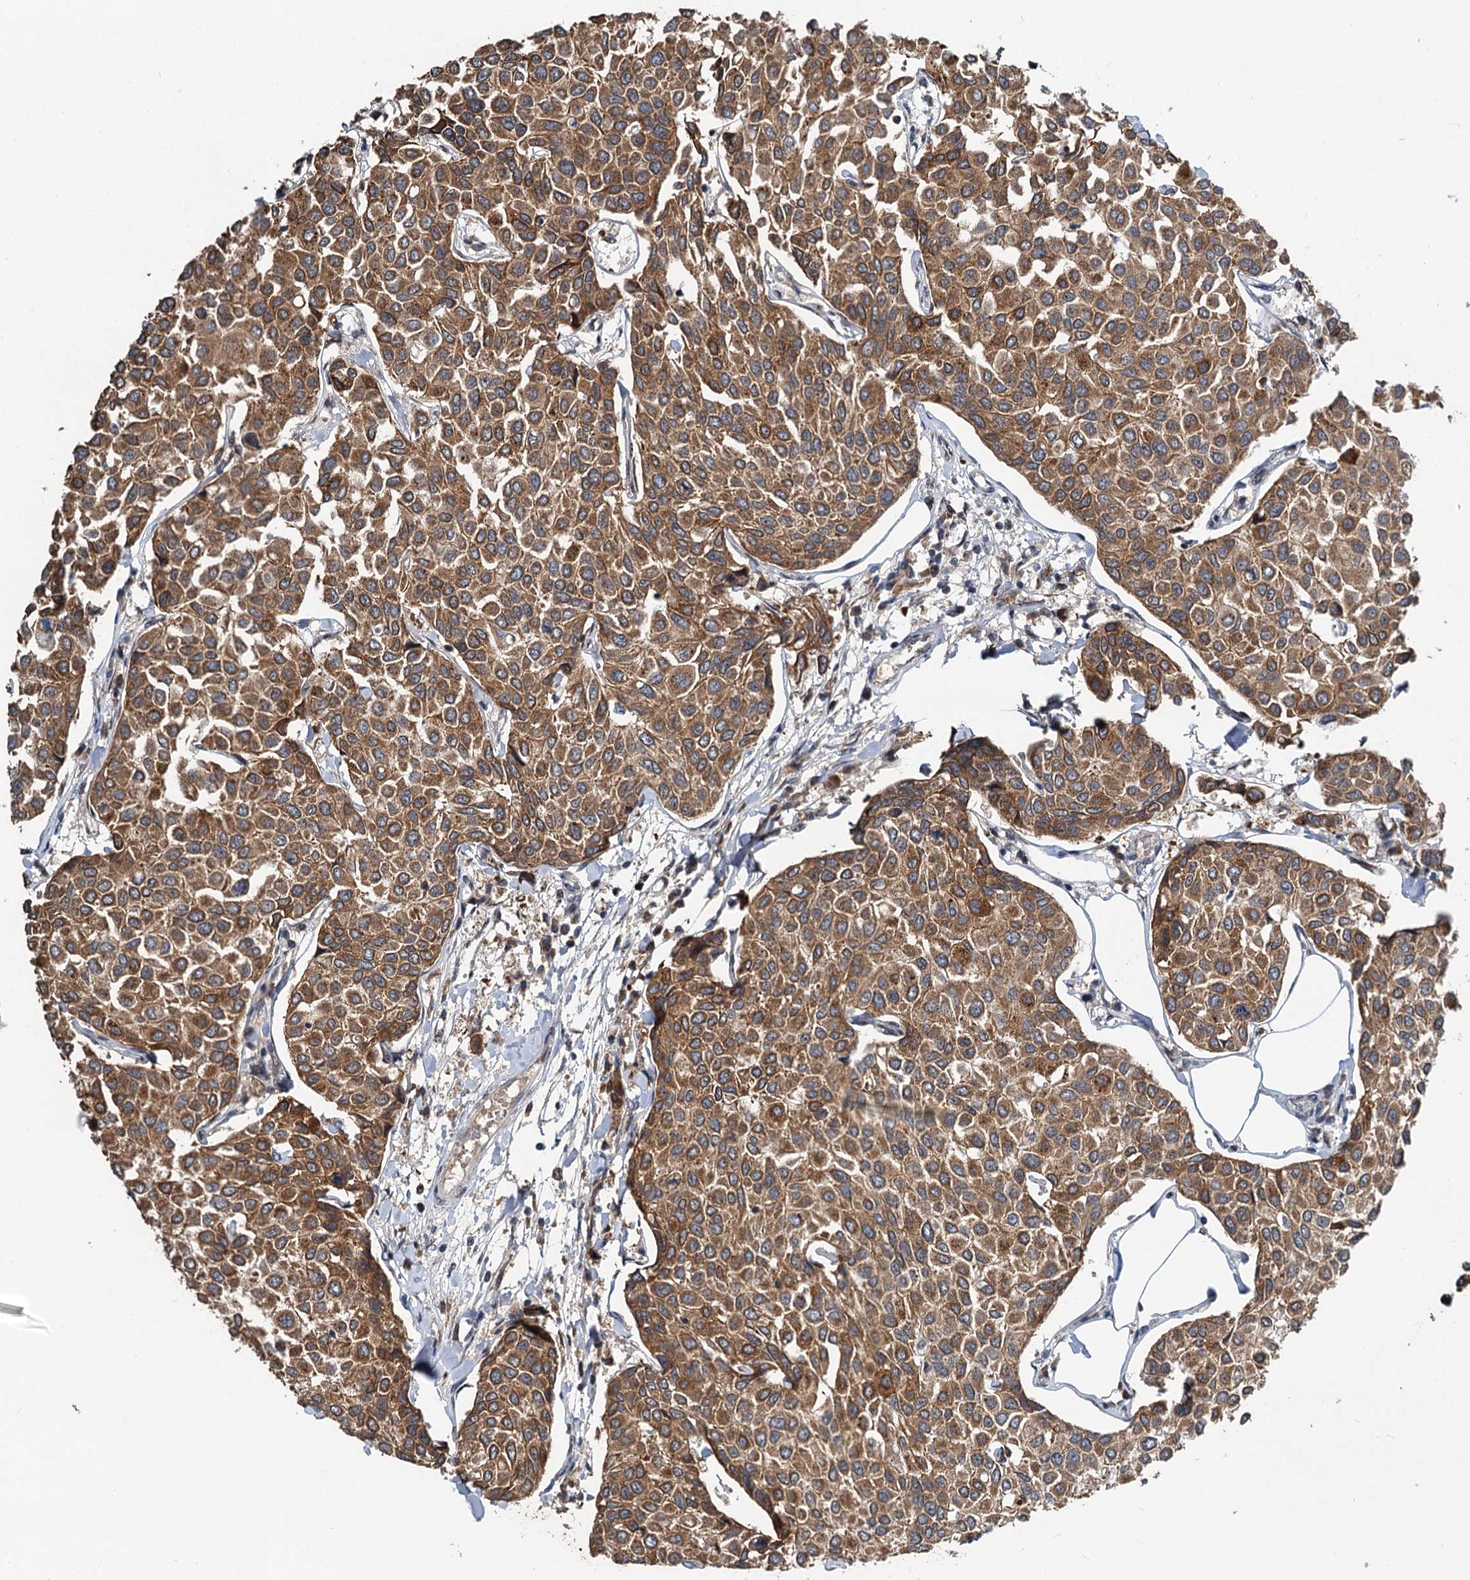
{"staining": {"intensity": "moderate", "quantity": ">75%", "location": "cytoplasmic/membranous"}, "tissue": "breast cancer", "cell_type": "Tumor cells", "image_type": "cancer", "snomed": [{"axis": "morphology", "description": "Duct carcinoma"}, {"axis": "topography", "description": "Breast"}], "caption": "Breast cancer stained with immunohistochemistry (IHC) displays moderate cytoplasmic/membranous staining in approximately >75% of tumor cells.", "gene": "RITA1", "patient": {"sex": "female", "age": 55}}